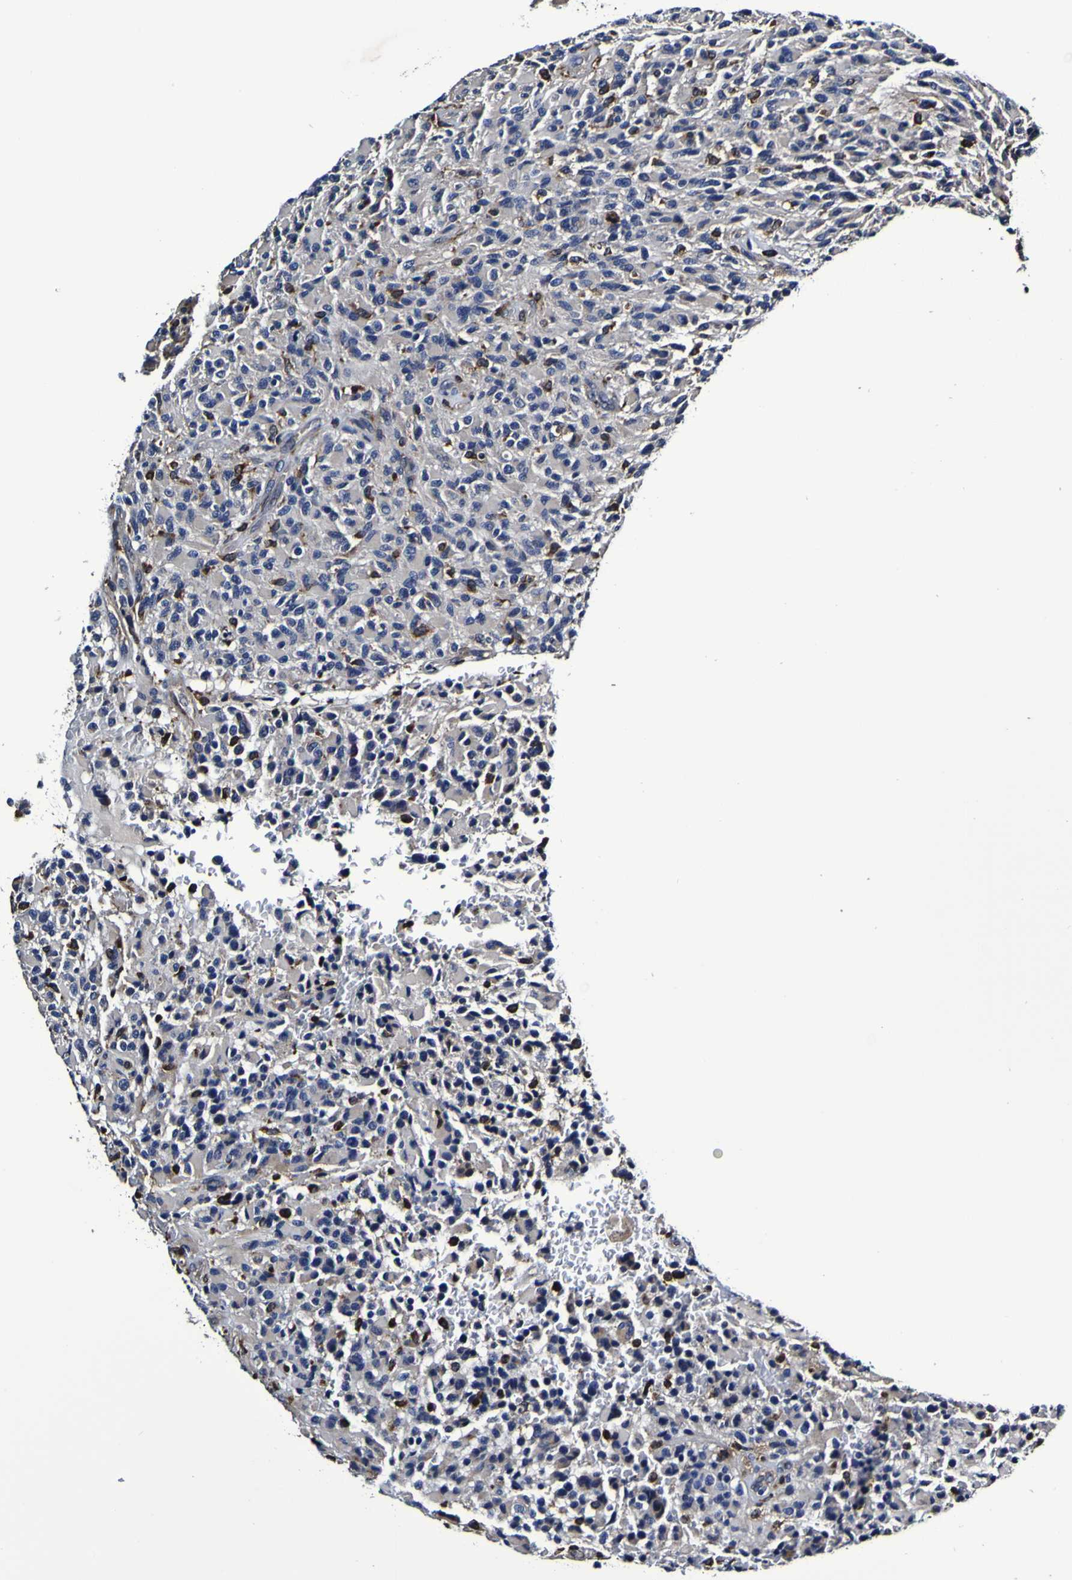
{"staining": {"intensity": "negative", "quantity": "none", "location": "none"}, "tissue": "glioma", "cell_type": "Tumor cells", "image_type": "cancer", "snomed": [{"axis": "morphology", "description": "Glioma, malignant, High grade"}, {"axis": "topography", "description": "Brain"}], "caption": "Tumor cells are negative for brown protein staining in malignant high-grade glioma. (Brightfield microscopy of DAB immunohistochemistry at high magnification).", "gene": "GPX1", "patient": {"sex": "male", "age": 71}}